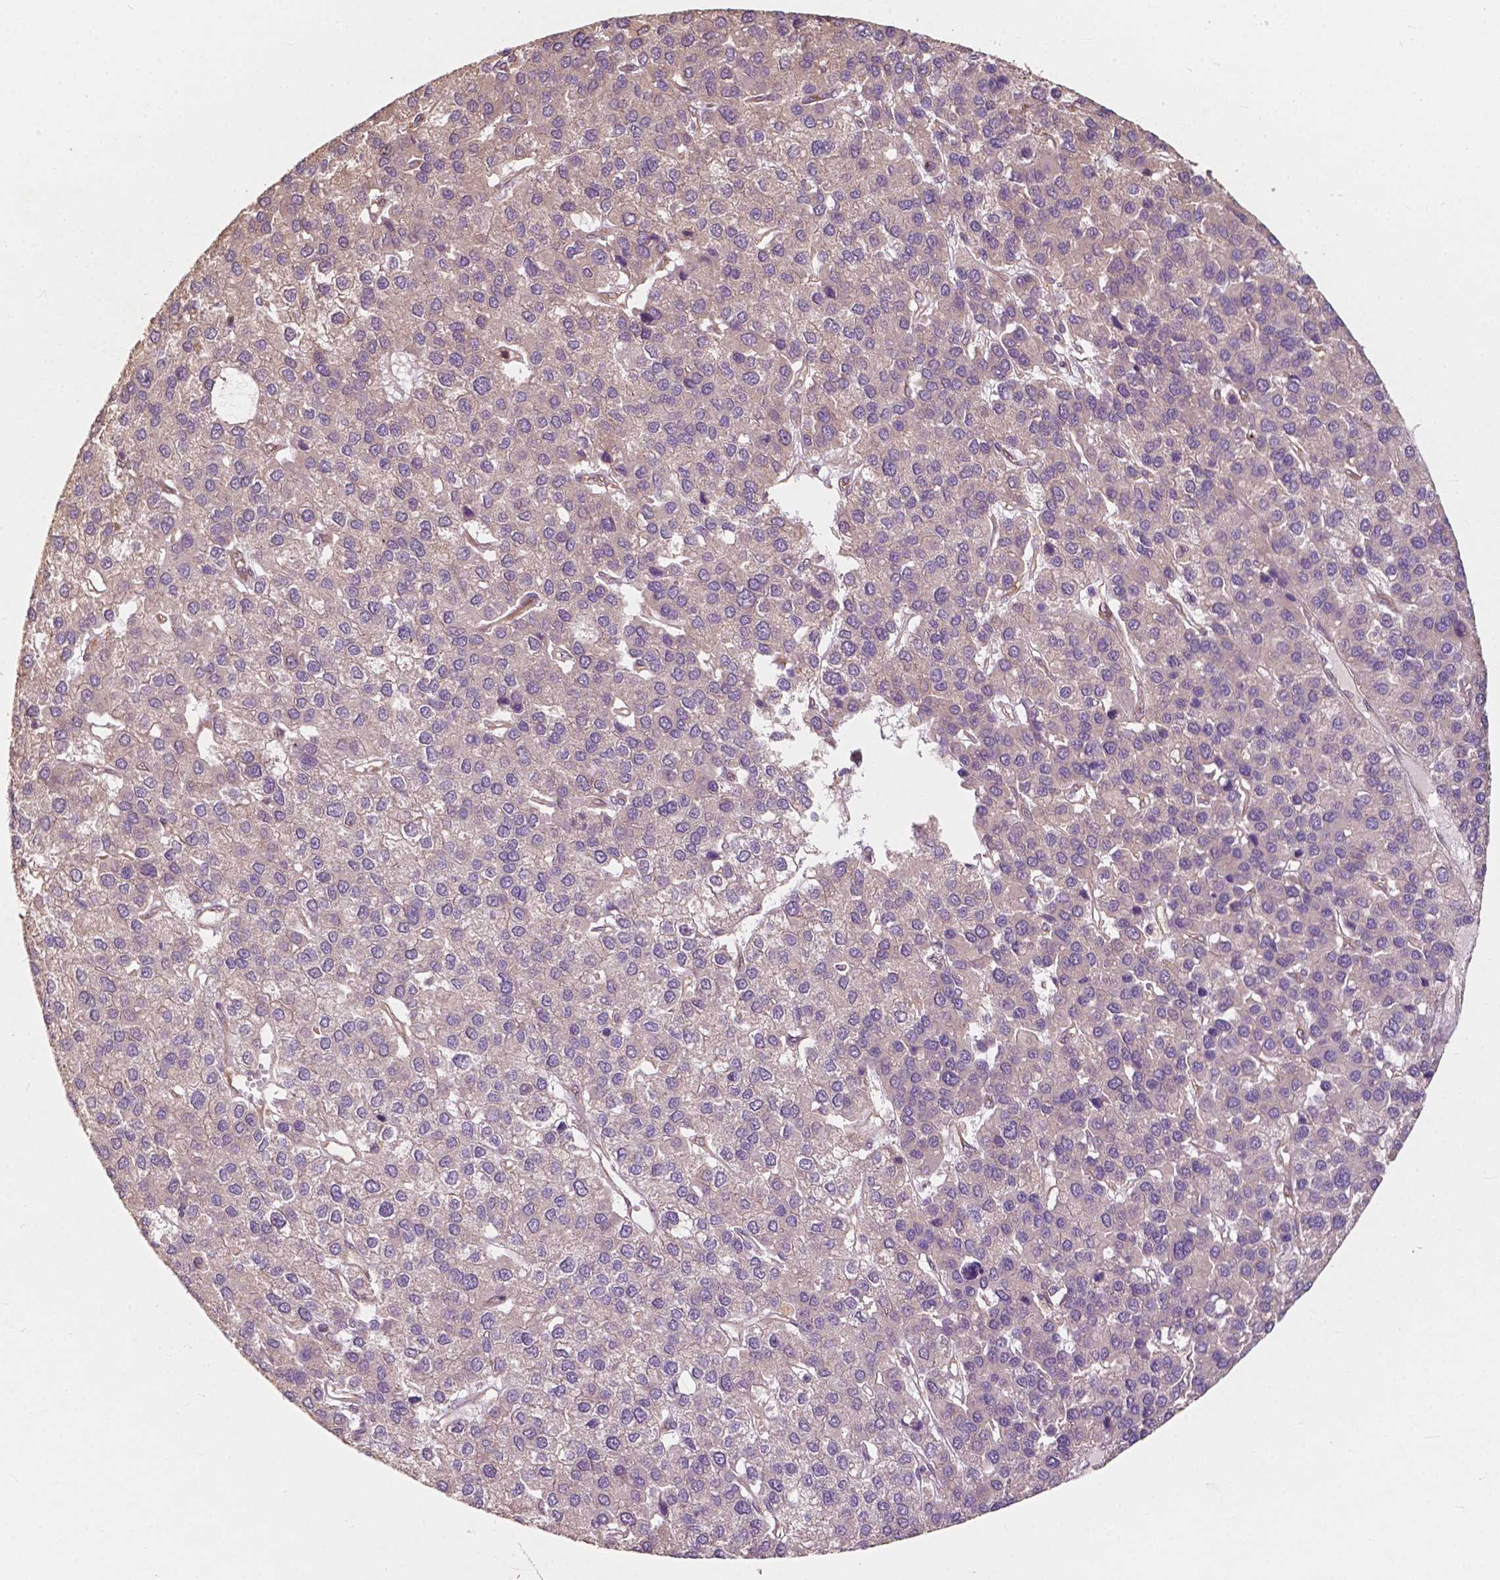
{"staining": {"intensity": "moderate", "quantity": "25%-75%", "location": "cytoplasmic/membranous"}, "tissue": "liver cancer", "cell_type": "Tumor cells", "image_type": "cancer", "snomed": [{"axis": "morphology", "description": "Carcinoma, Hepatocellular, NOS"}, {"axis": "topography", "description": "Liver"}], "caption": "Immunohistochemical staining of human liver hepatocellular carcinoma demonstrates medium levels of moderate cytoplasmic/membranous protein expression in approximately 25%-75% of tumor cells.", "gene": "G3BP1", "patient": {"sex": "female", "age": 41}}